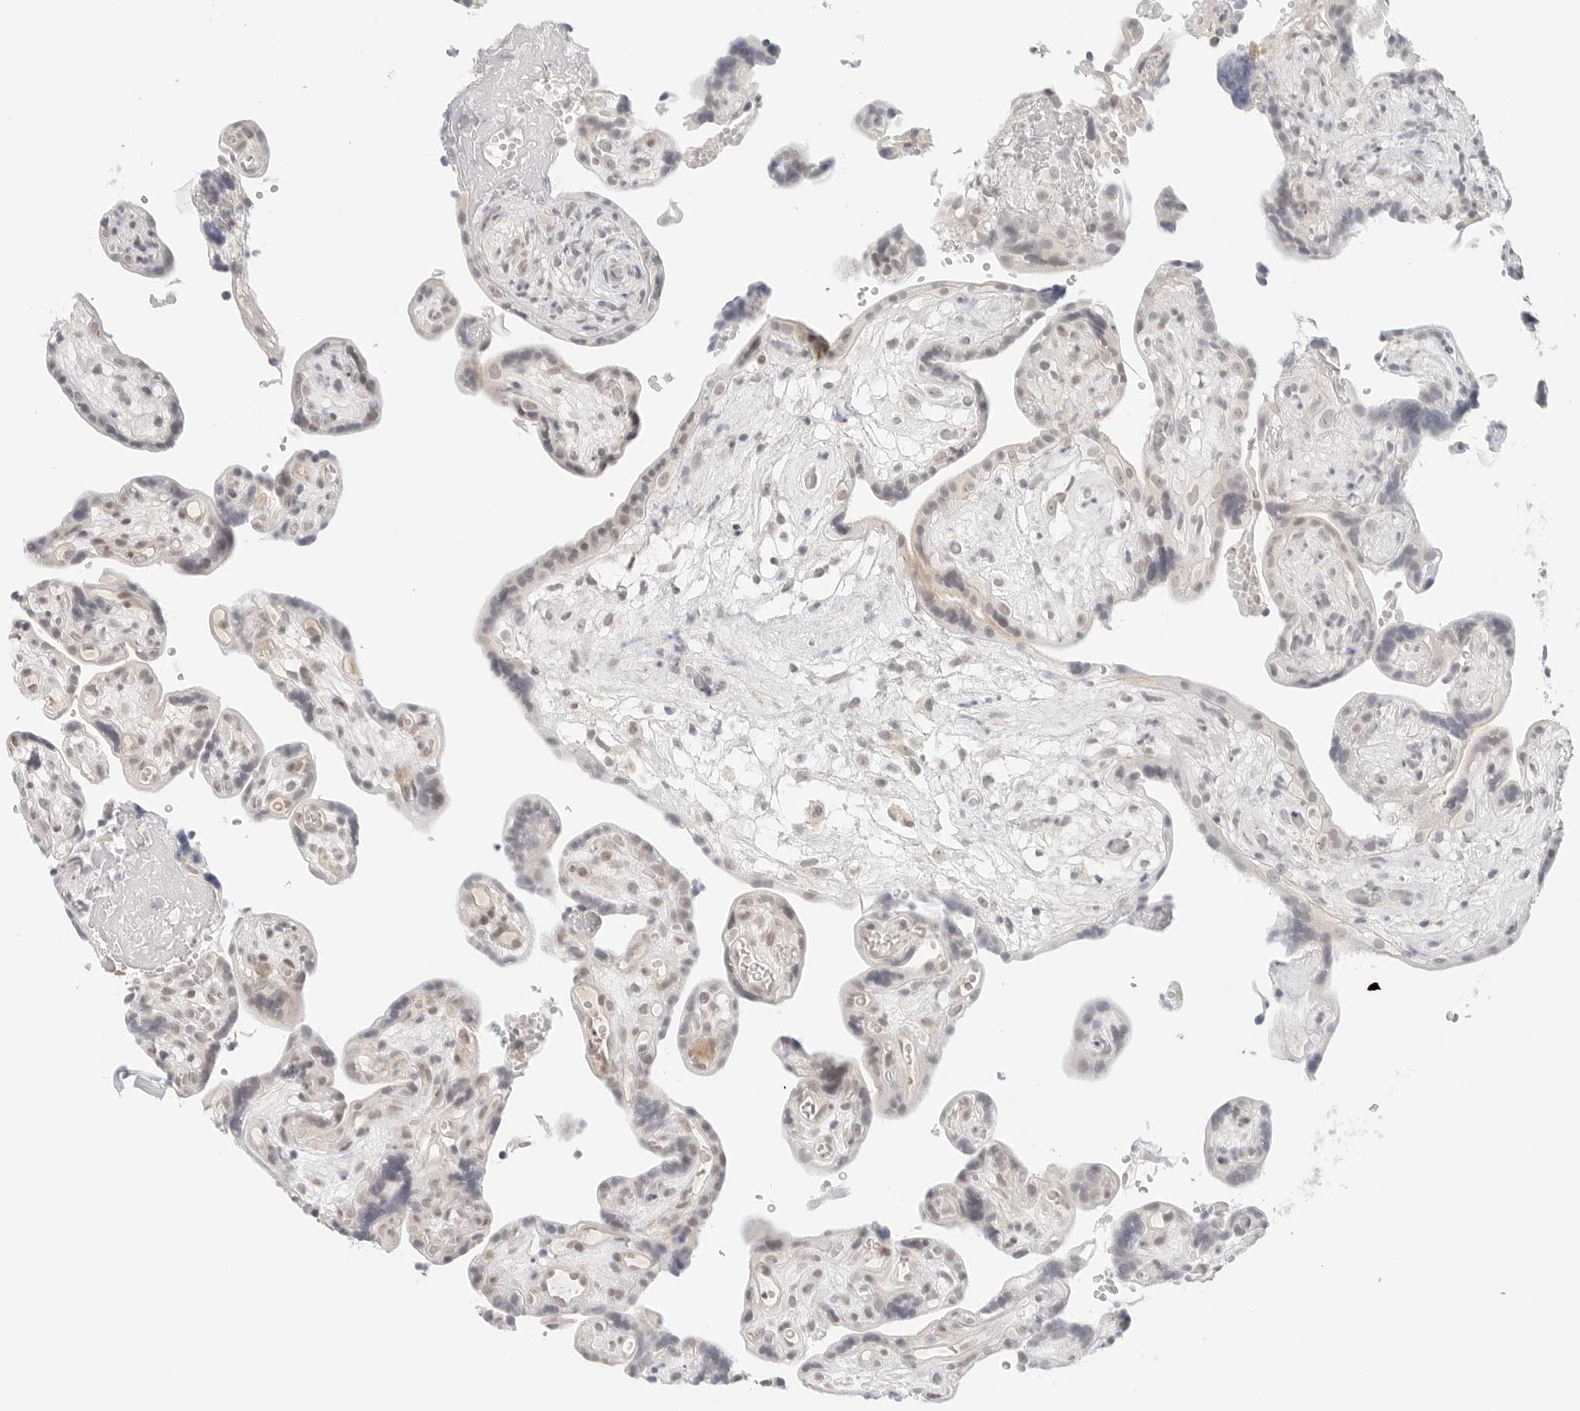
{"staining": {"intensity": "moderate", "quantity": "<25%", "location": "cytoplasmic/membranous,nuclear"}, "tissue": "placenta", "cell_type": "Decidual cells", "image_type": "normal", "snomed": [{"axis": "morphology", "description": "Normal tissue, NOS"}, {"axis": "topography", "description": "Placenta"}], "caption": "Moderate cytoplasmic/membranous,nuclear staining is identified in about <25% of decidual cells in unremarkable placenta. (Stains: DAB in brown, nuclei in blue, Microscopy: brightfield microscopy at high magnification).", "gene": "NEO1", "patient": {"sex": "female", "age": 30}}